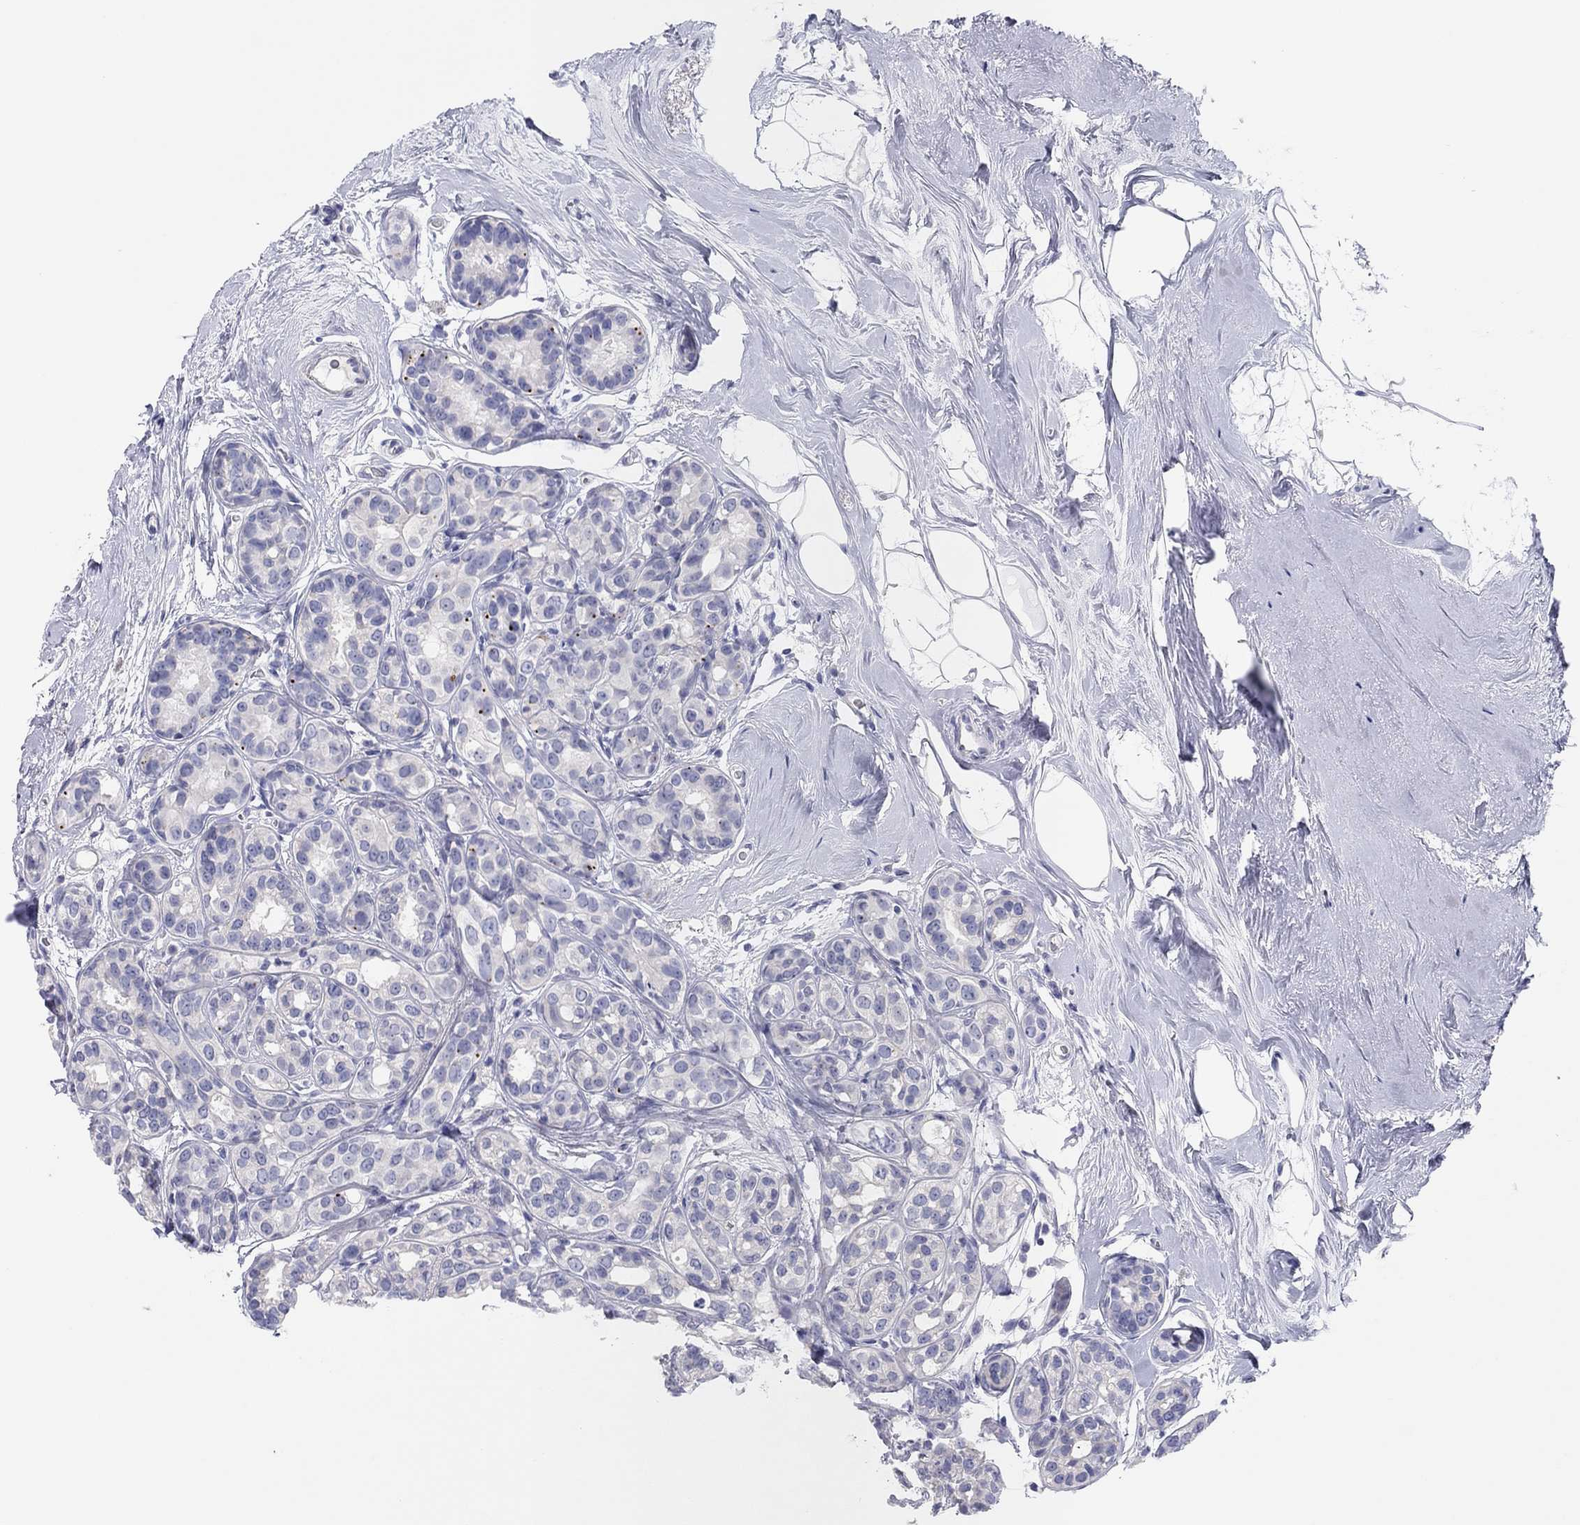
{"staining": {"intensity": "strong", "quantity": "<25%", "location": "cytoplasmic/membranous"}, "tissue": "breast cancer", "cell_type": "Tumor cells", "image_type": "cancer", "snomed": [{"axis": "morphology", "description": "Duct carcinoma"}, {"axis": "topography", "description": "Breast"}], "caption": "Tumor cells exhibit medium levels of strong cytoplasmic/membranous expression in approximately <25% of cells in breast cancer.", "gene": "CPNE6", "patient": {"sex": "female", "age": 55}}